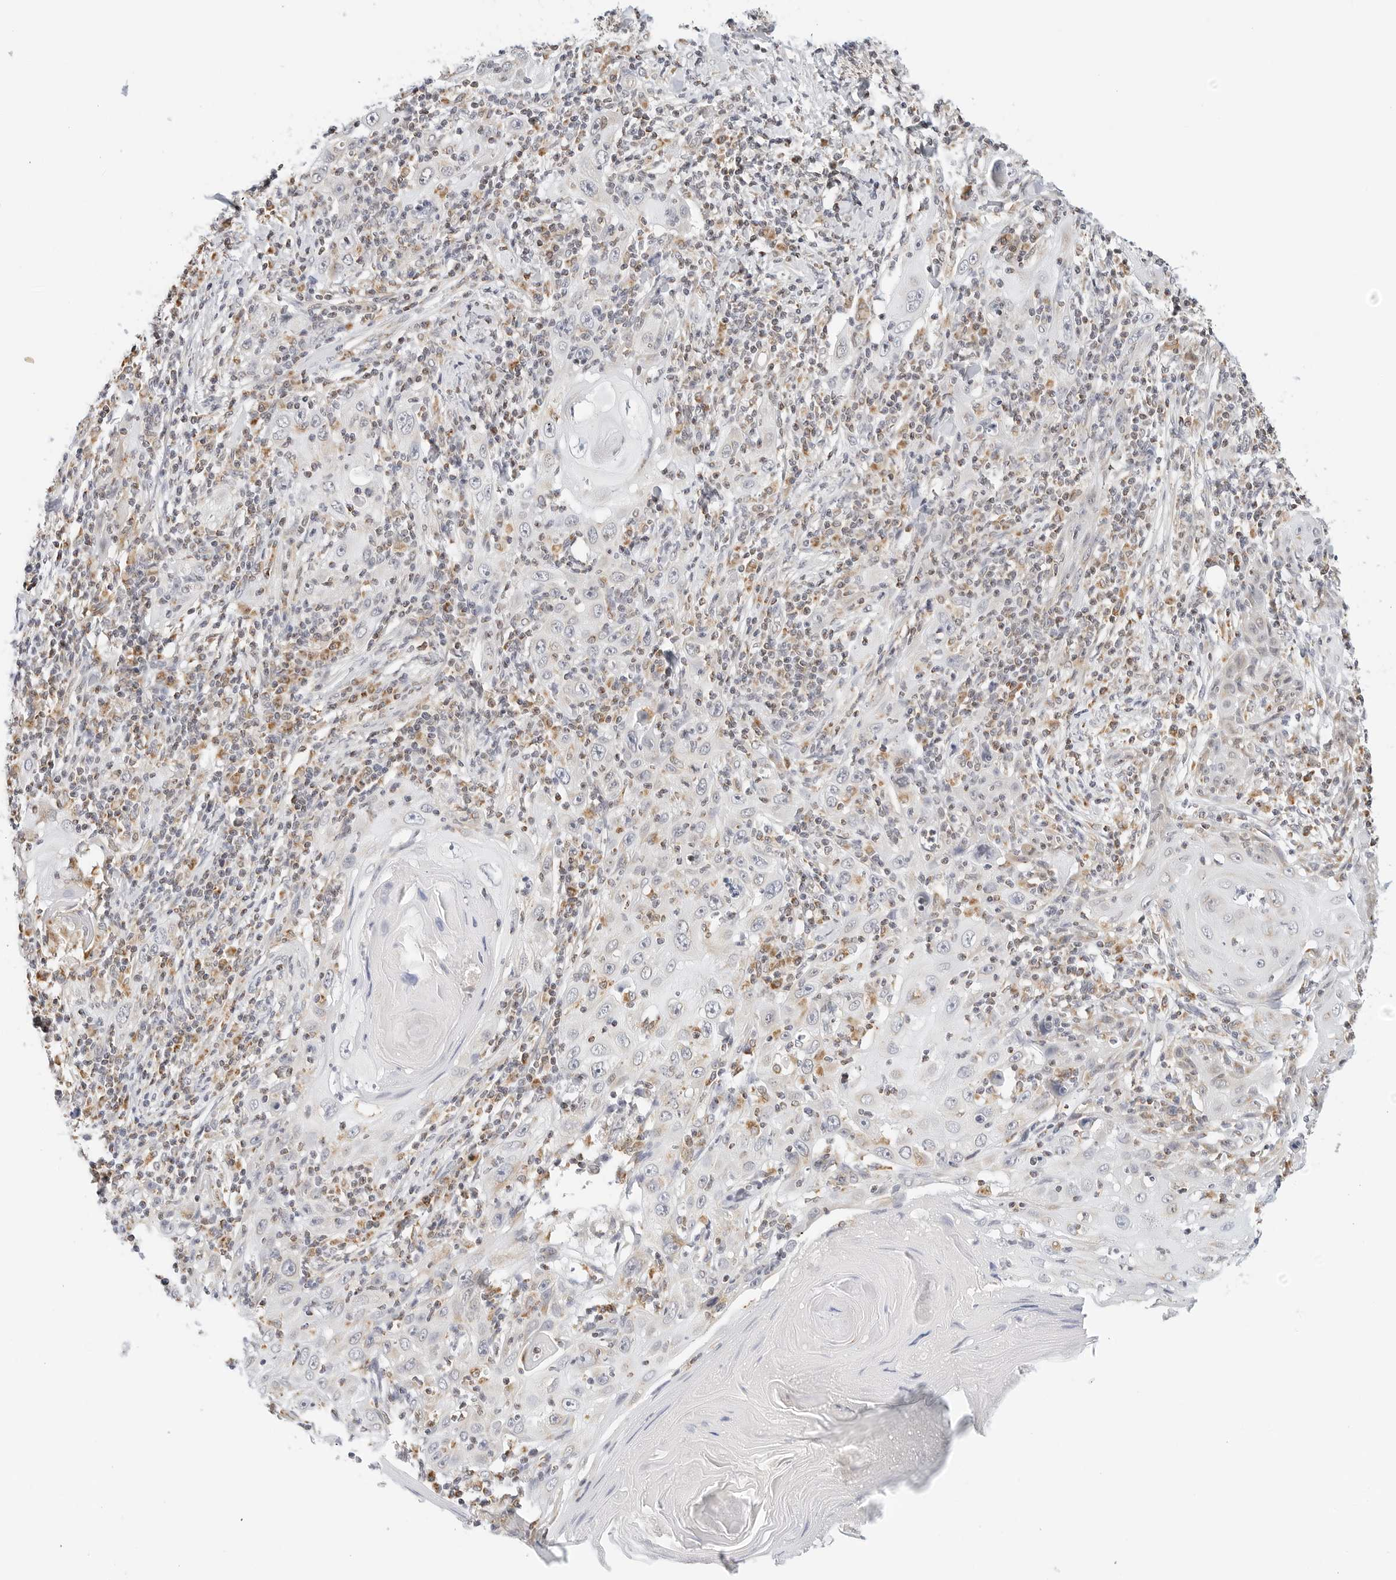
{"staining": {"intensity": "negative", "quantity": "none", "location": "none"}, "tissue": "skin cancer", "cell_type": "Tumor cells", "image_type": "cancer", "snomed": [{"axis": "morphology", "description": "Squamous cell carcinoma, NOS"}, {"axis": "topography", "description": "Skin"}], "caption": "IHC of skin cancer (squamous cell carcinoma) reveals no staining in tumor cells.", "gene": "ATL1", "patient": {"sex": "female", "age": 88}}